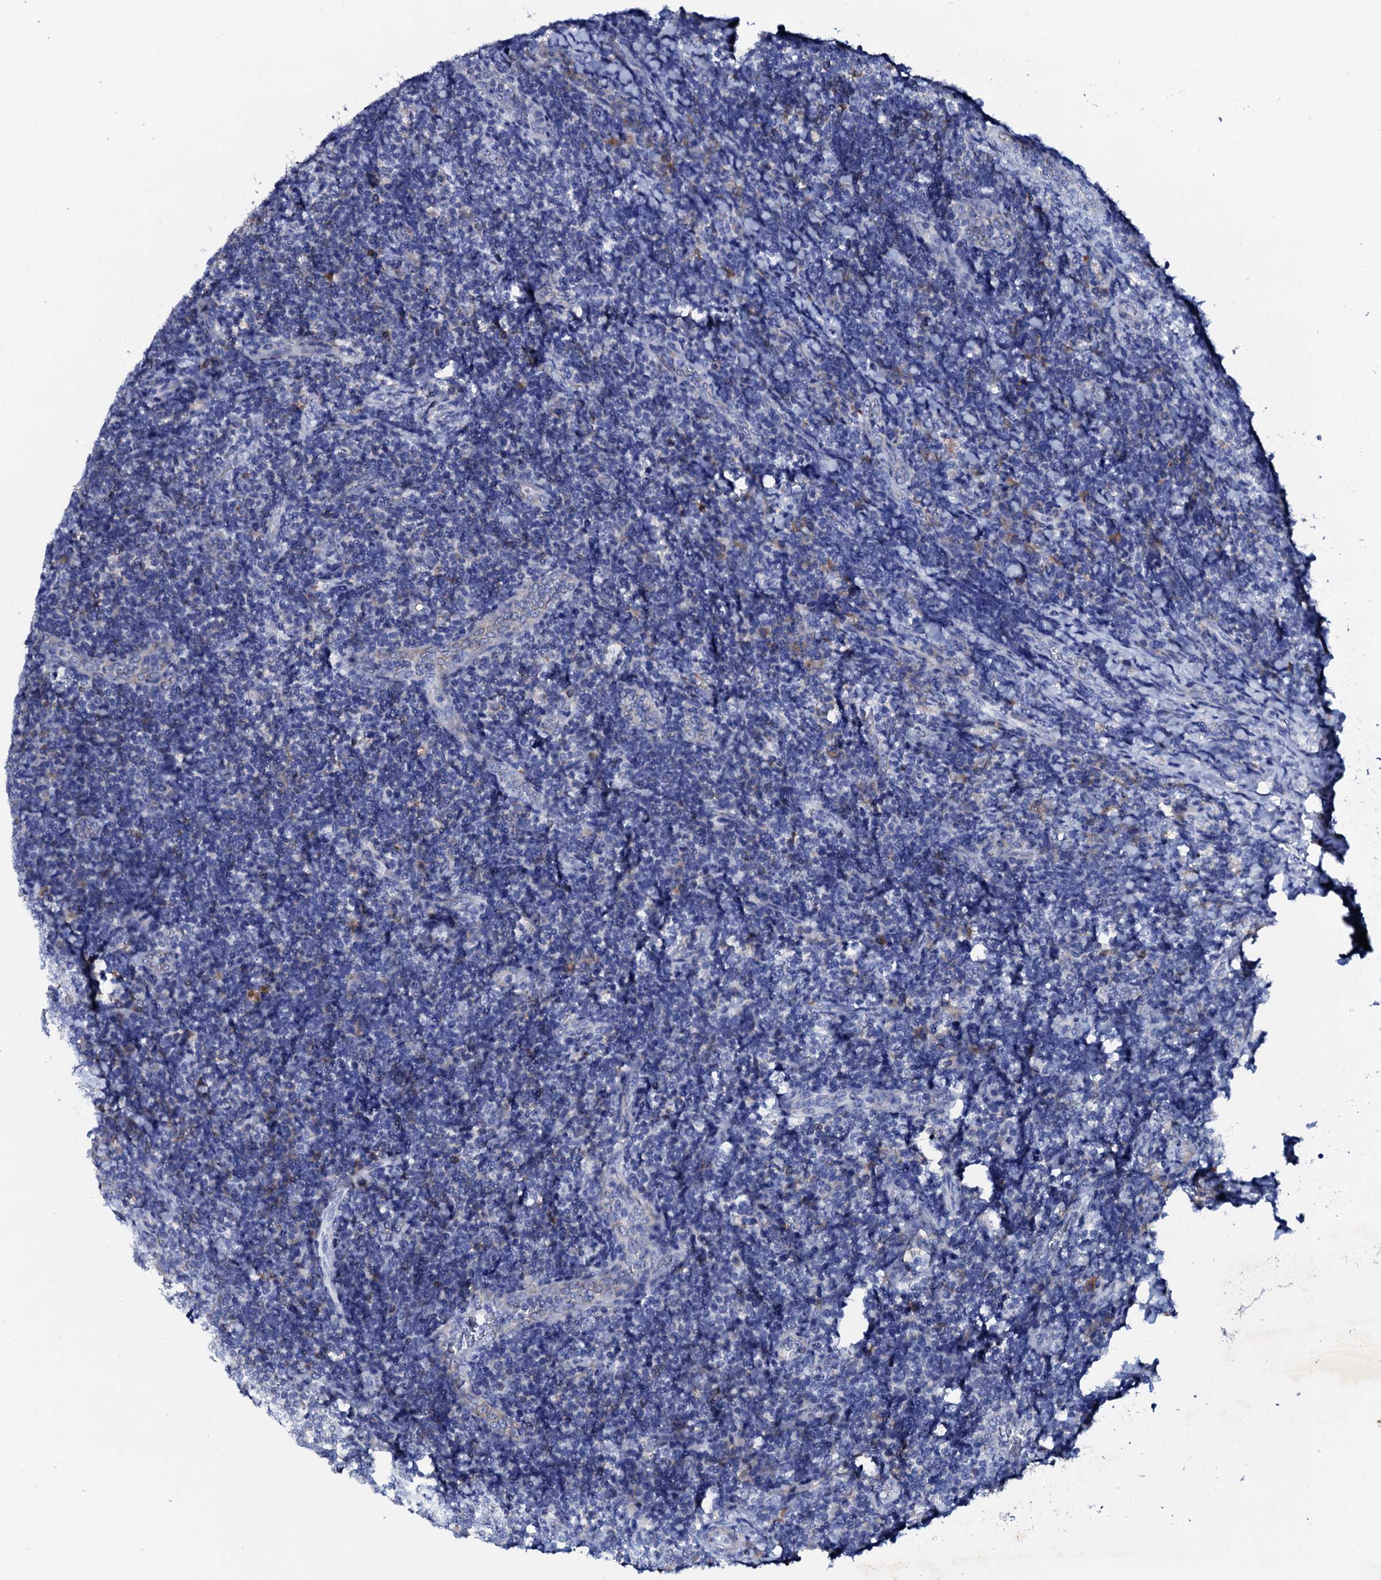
{"staining": {"intensity": "negative", "quantity": "none", "location": "none"}, "tissue": "tonsil", "cell_type": "Germinal center cells", "image_type": "normal", "snomed": [{"axis": "morphology", "description": "Normal tissue, NOS"}, {"axis": "topography", "description": "Tonsil"}], "caption": "High power microscopy image of an immunohistochemistry histopathology image of benign tonsil, revealing no significant staining in germinal center cells. (DAB immunohistochemistry (IHC) visualized using brightfield microscopy, high magnification).", "gene": "GLB1L3", "patient": {"sex": "male", "age": 17}}